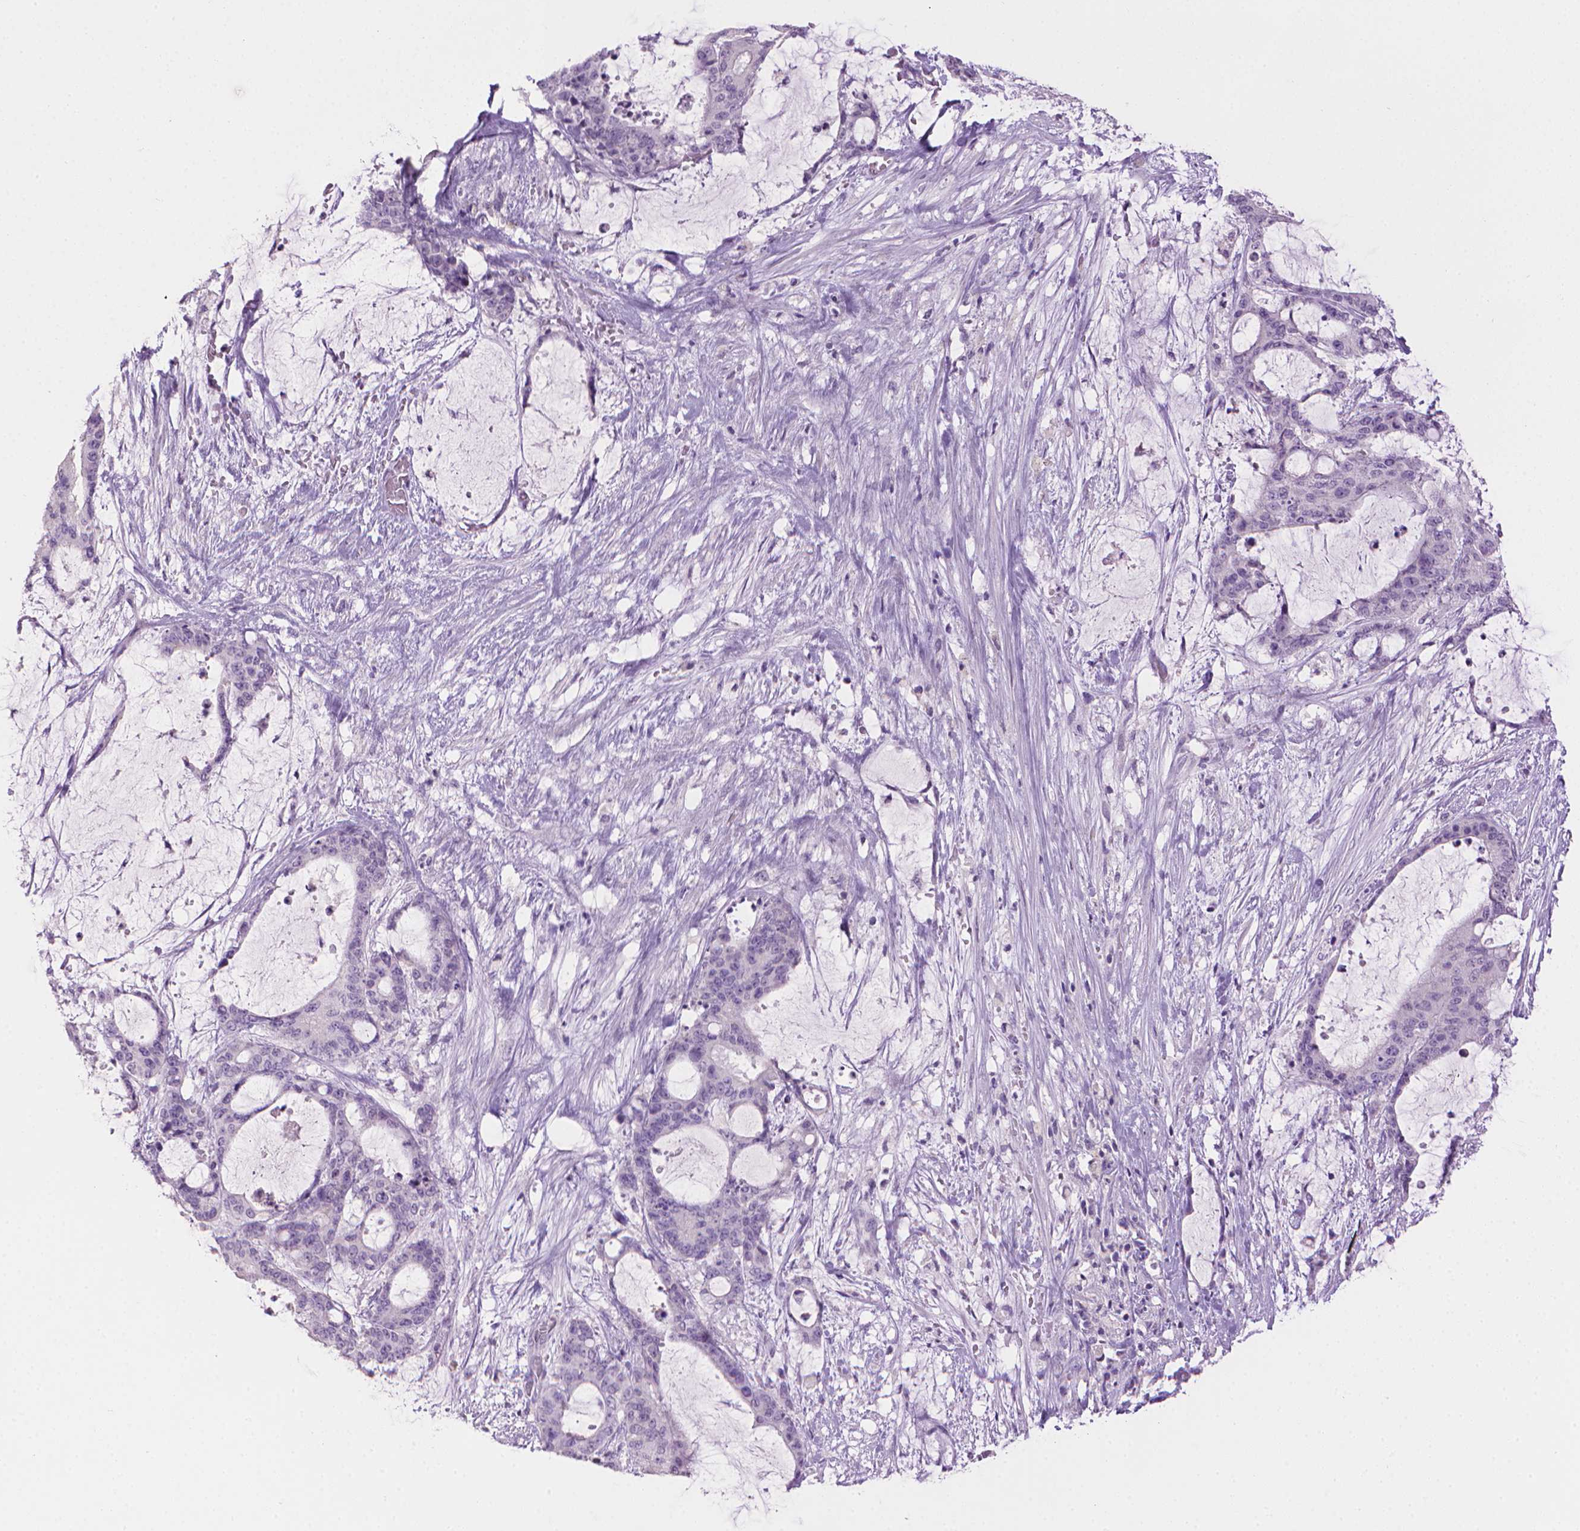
{"staining": {"intensity": "negative", "quantity": "none", "location": "none"}, "tissue": "liver cancer", "cell_type": "Tumor cells", "image_type": "cancer", "snomed": [{"axis": "morphology", "description": "Normal tissue, NOS"}, {"axis": "morphology", "description": "Cholangiocarcinoma"}, {"axis": "topography", "description": "Liver"}, {"axis": "topography", "description": "Peripheral nerve tissue"}], "caption": "Tumor cells are negative for brown protein staining in liver cancer (cholangiocarcinoma).", "gene": "MLANA", "patient": {"sex": "female", "age": 73}}